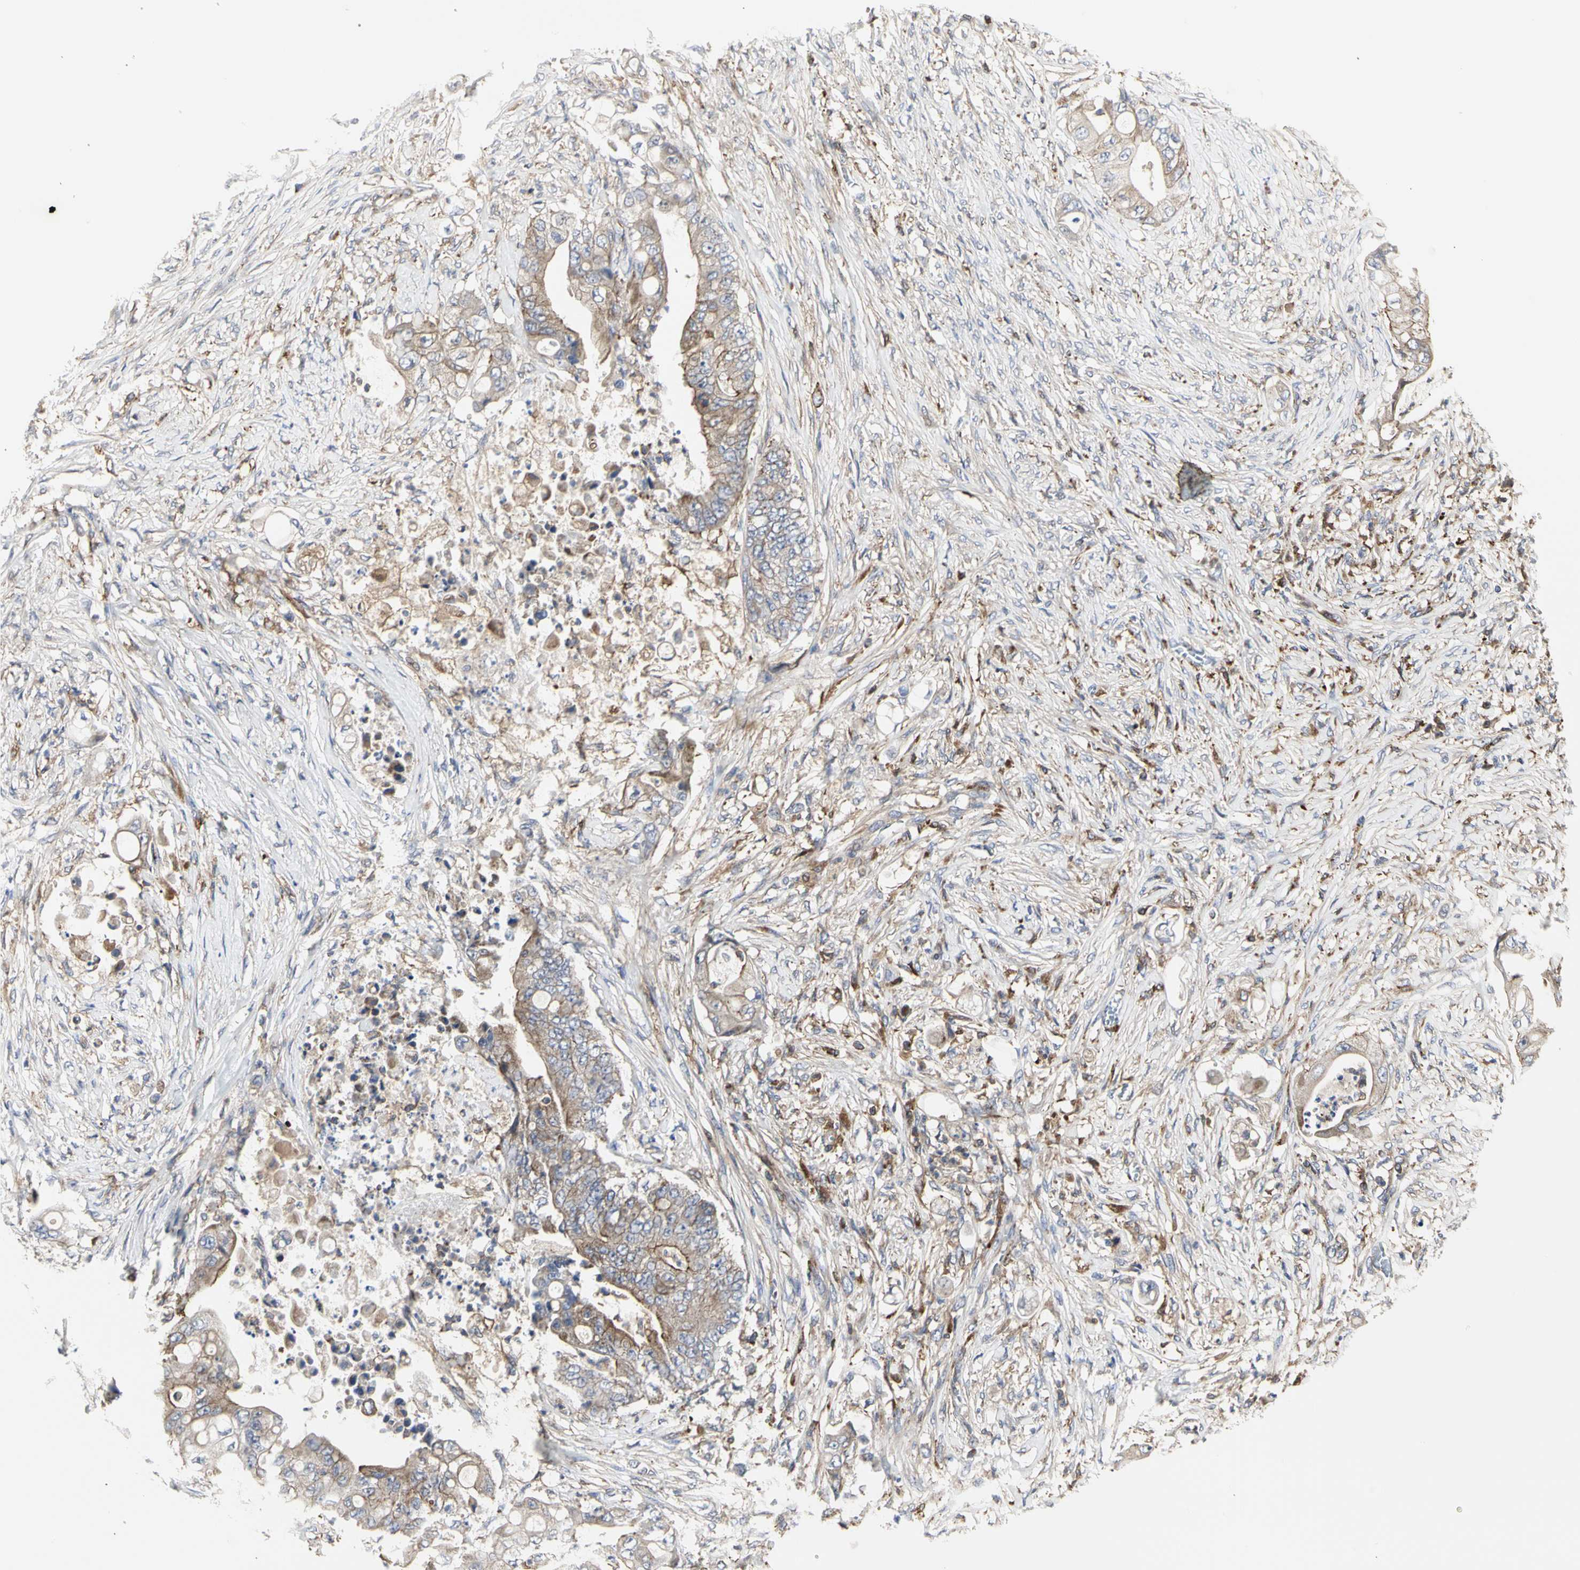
{"staining": {"intensity": "moderate", "quantity": ">75%", "location": "cytoplasmic/membranous"}, "tissue": "stomach cancer", "cell_type": "Tumor cells", "image_type": "cancer", "snomed": [{"axis": "morphology", "description": "Adenocarcinoma, NOS"}, {"axis": "topography", "description": "Stomach"}], "caption": "Immunohistochemistry (DAB) staining of stomach cancer (adenocarcinoma) demonstrates moderate cytoplasmic/membranous protein positivity in approximately >75% of tumor cells. The staining was performed using DAB (3,3'-diaminobenzidine), with brown indicating positive protein expression. Nuclei are stained blue with hematoxylin.", "gene": "NAPG", "patient": {"sex": "female", "age": 73}}